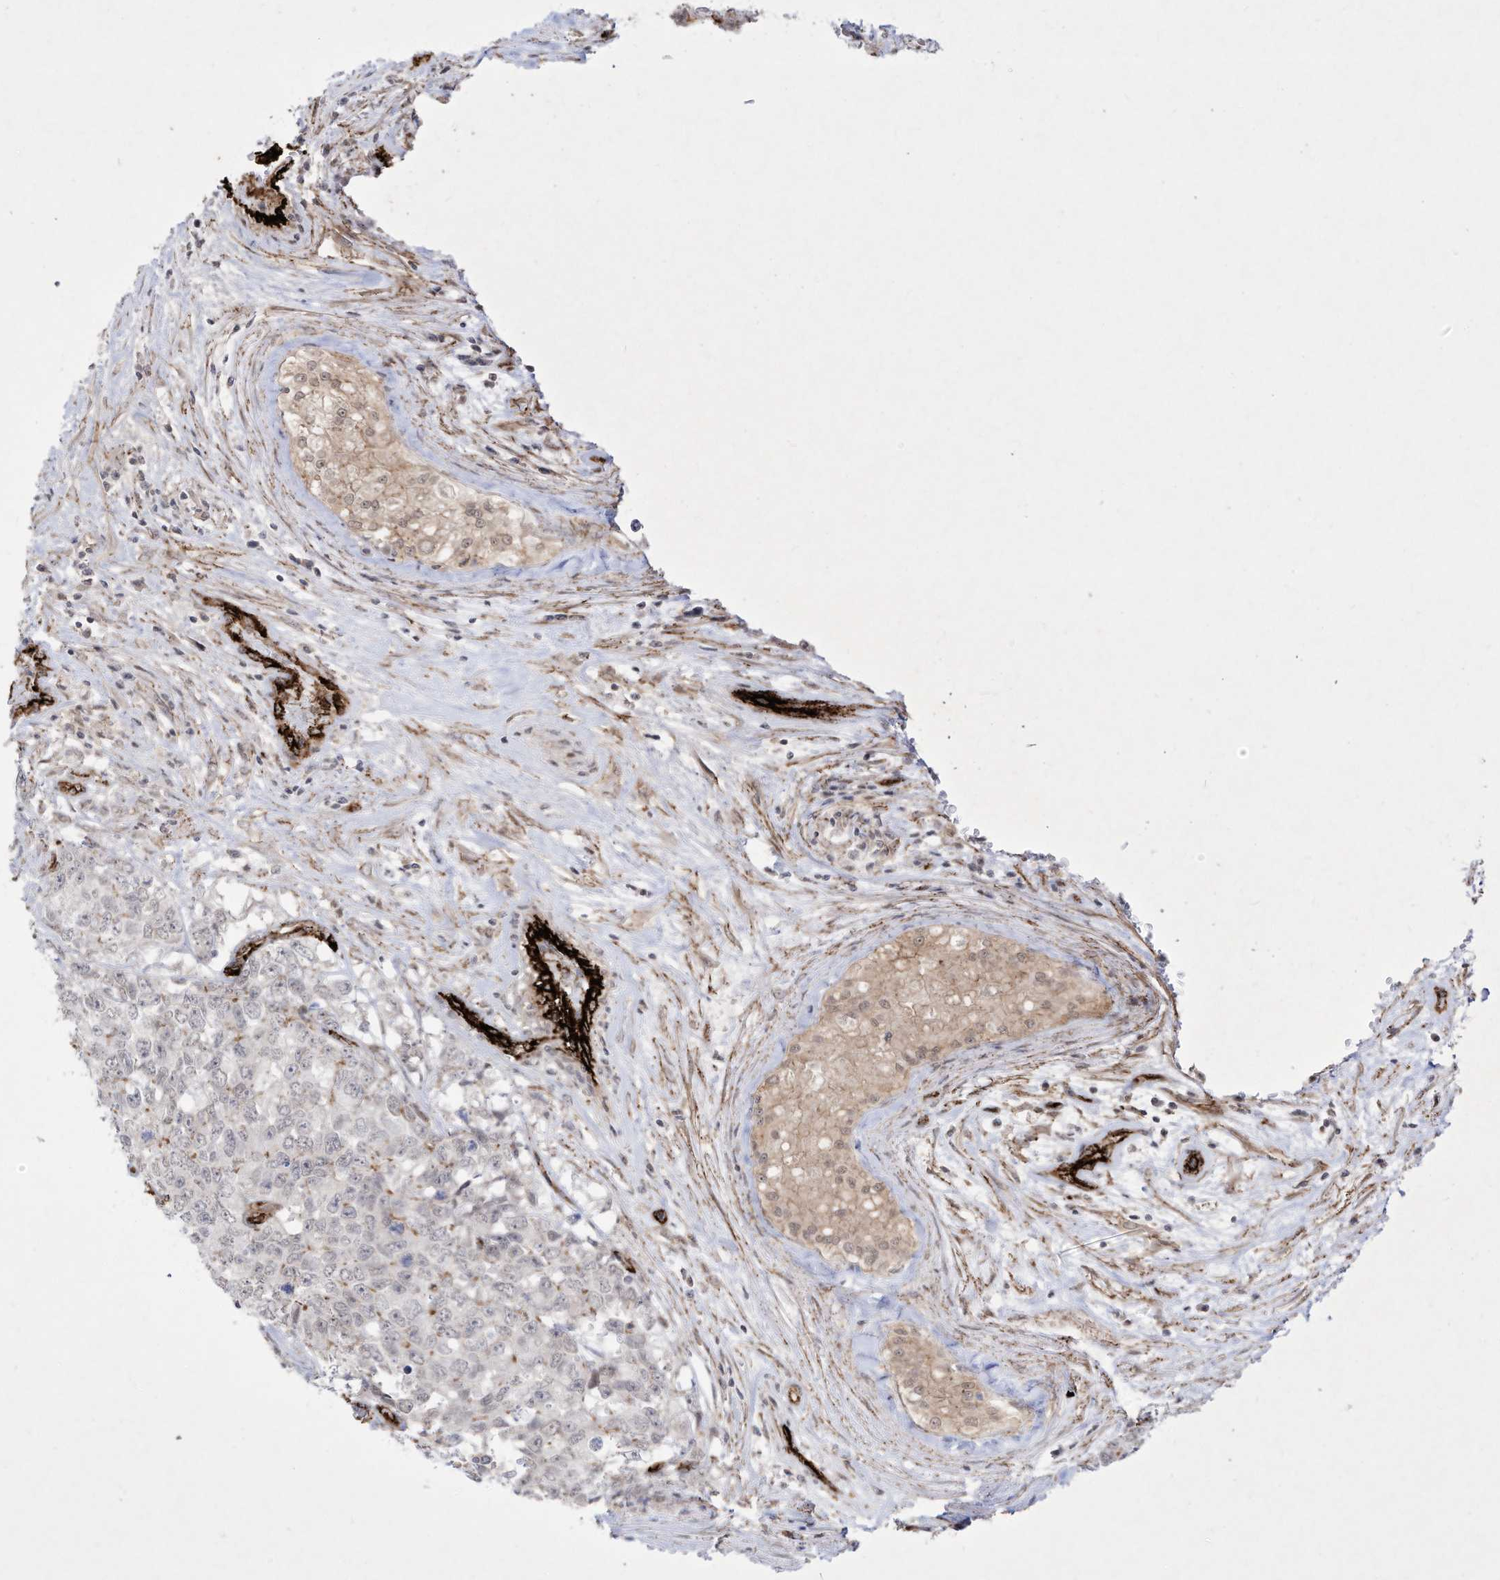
{"staining": {"intensity": "weak", "quantity": "<25%", "location": "cytoplasmic/membranous"}, "tissue": "testis cancer", "cell_type": "Tumor cells", "image_type": "cancer", "snomed": [{"axis": "morphology", "description": "Carcinoma, Embryonal, NOS"}, {"axis": "topography", "description": "Testis"}], "caption": "DAB (3,3'-diaminobenzidine) immunohistochemical staining of testis cancer (embryonal carcinoma) reveals no significant staining in tumor cells.", "gene": "ZGRF1", "patient": {"sex": "male", "age": 28}}